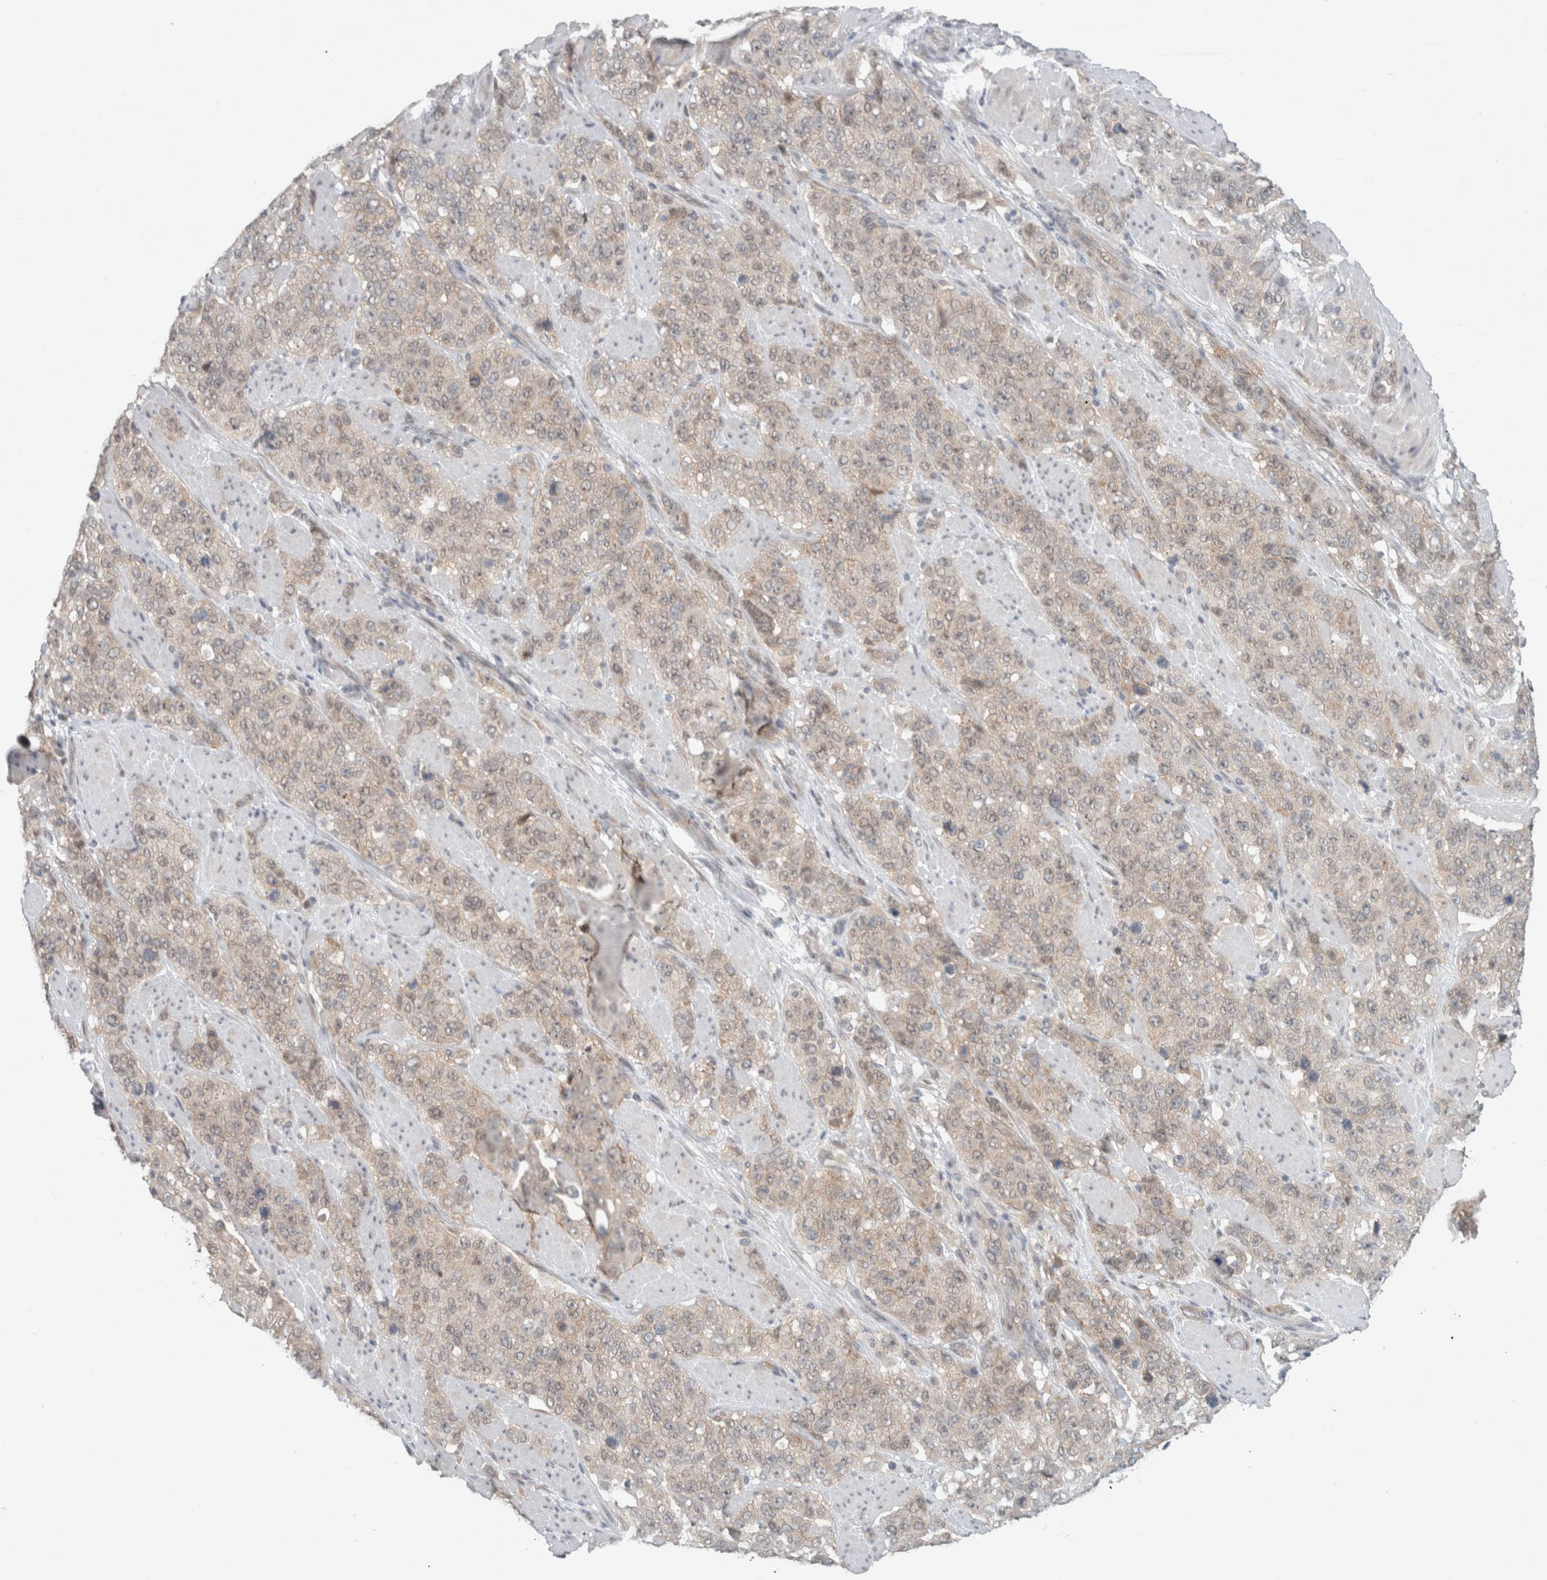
{"staining": {"intensity": "weak", "quantity": "<25%", "location": "cytoplasmic/membranous"}, "tissue": "stomach cancer", "cell_type": "Tumor cells", "image_type": "cancer", "snomed": [{"axis": "morphology", "description": "Adenocarcinoma, NOS"}, {"axis": "topography", "description": "Stomach"}], "caption": "High power microscopy image of an immunohistochemistry (IHC) image of stomach cancer, revealing no significant expression in tumor cells. (Immunohistochemistry, brightfield microscopy, high magnification).", "gene": "RASAL2", "patient": {"sex": "male", "age": 48}}